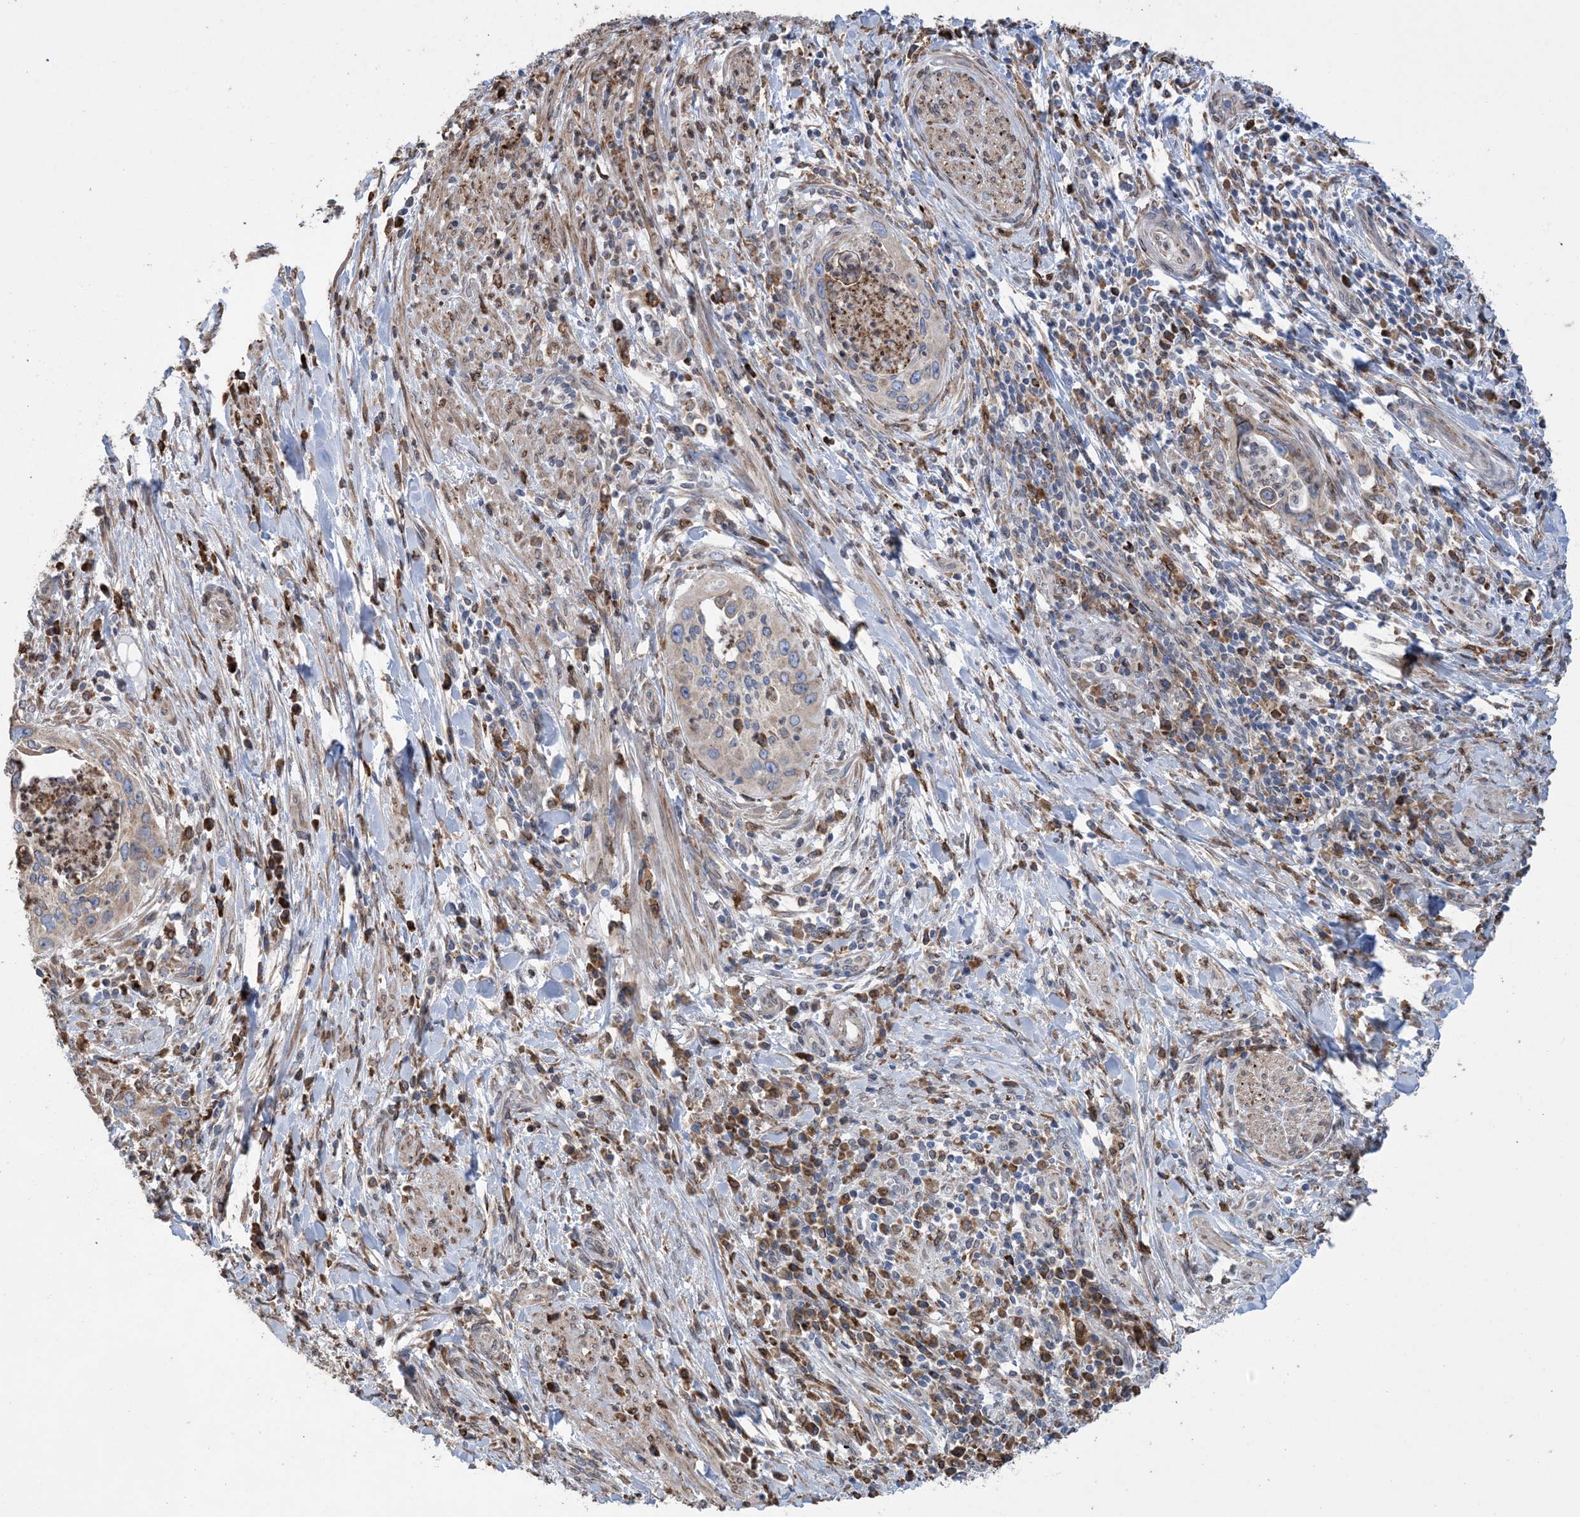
{"staining": {"intensity": "weak", "quantity": "<25%", "location": "cytoplasmic/membranous"}, "tissue": "cervical cancer", "cell_type": "Tumor cells", "image_type": "cancer", "snomed": [{"axis": "morphology", "description": "Squamous cell carcinoma, NOS"}, {"axis": "topography", "description": "Cervix"}], "caption": "Tumor cells show no significant staining in cervical cancer (squamous cell carcinoma). The staining is performed using DAB (3,3'-diaminobenzidine) brown chromogen with nuclei counter-stained in using hematoxylin.", "gene": "SHANK1", "patient": {"sex": "female", "age": 38}}